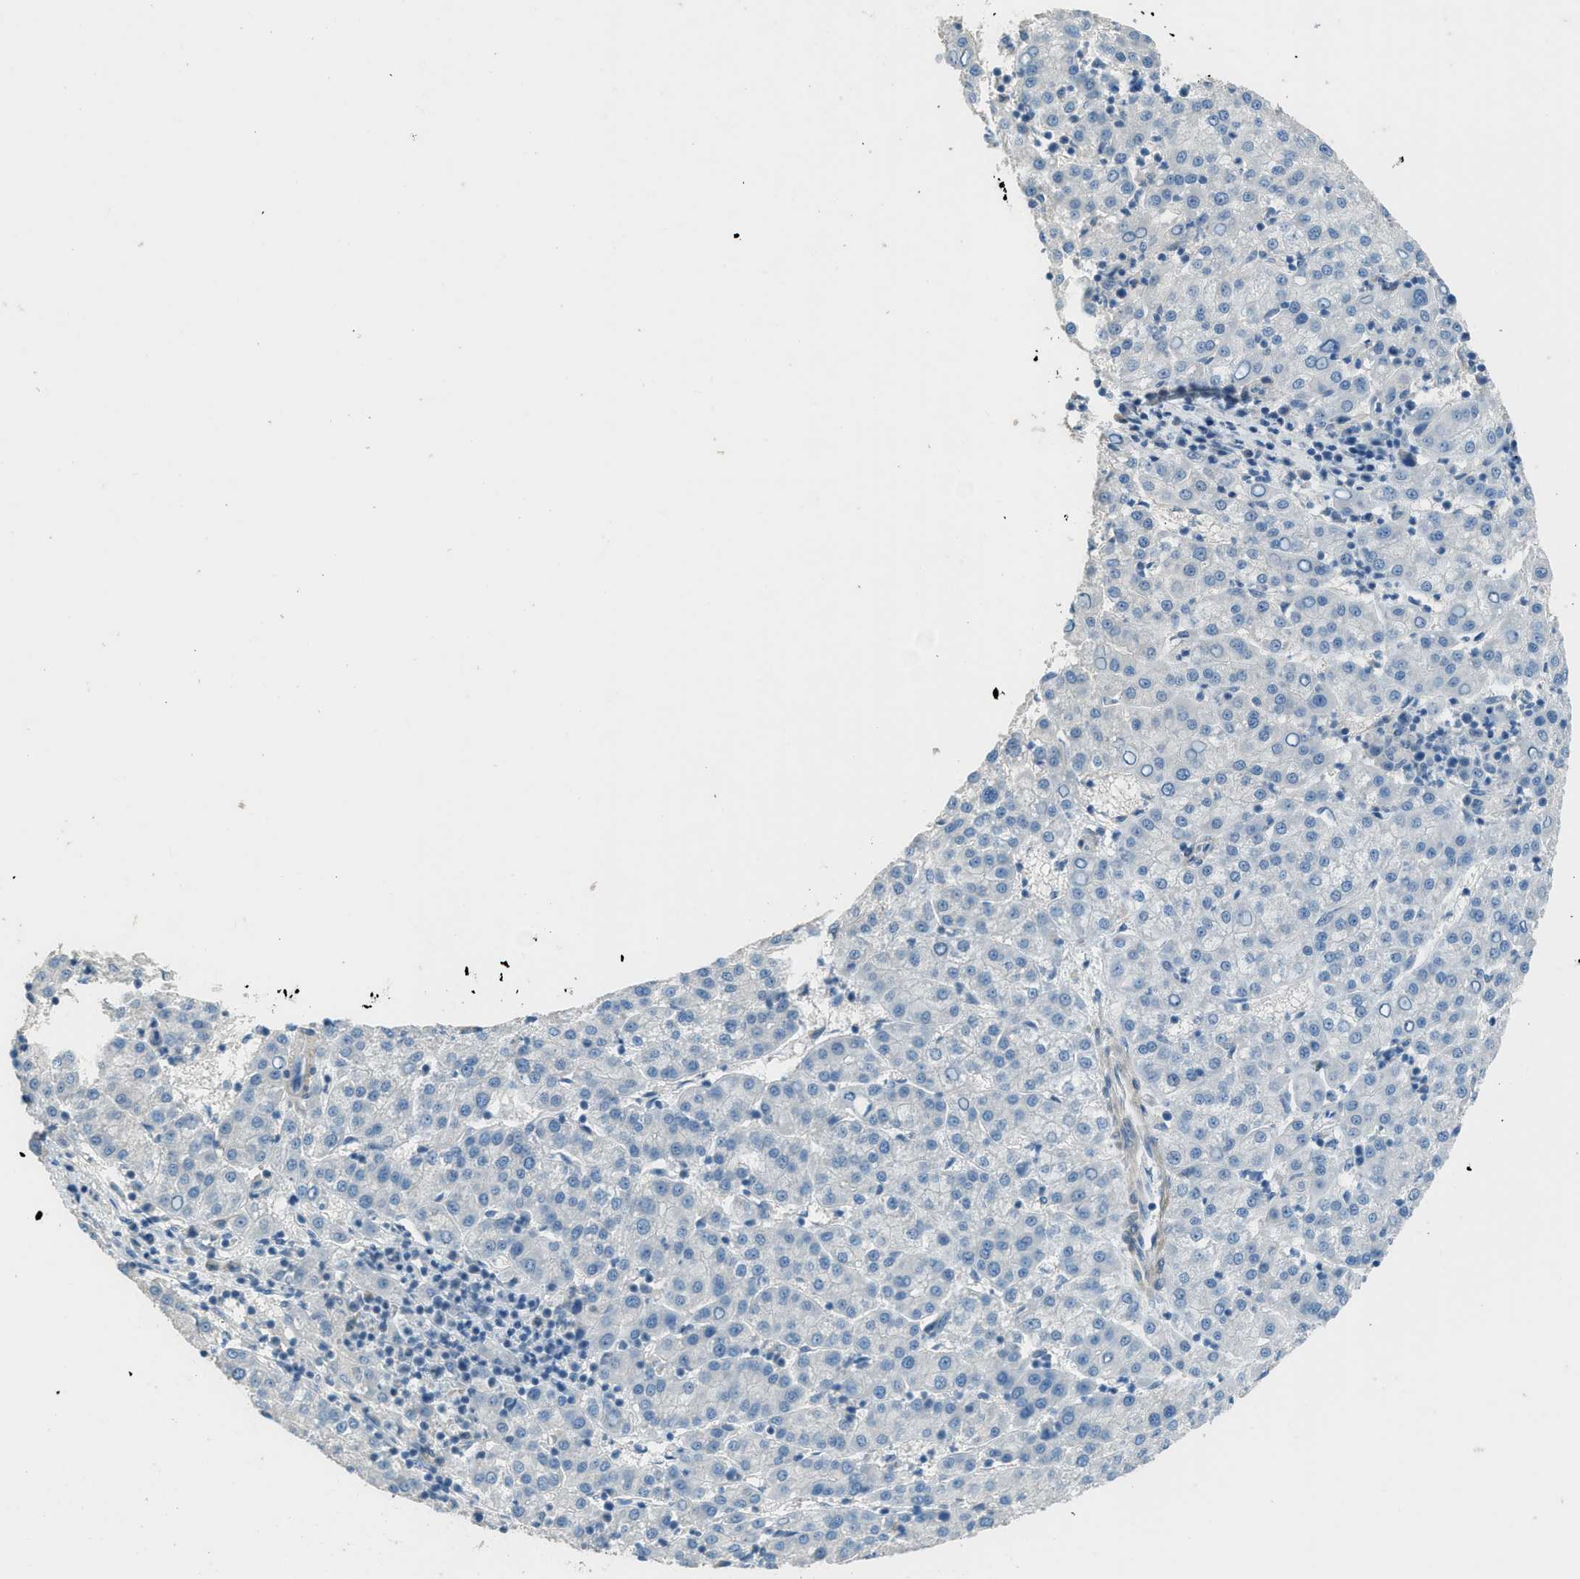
{"staining": {"intensity": "negative", "quantity": "none", "location": "none"}, "tissue": "liver cancer", "cell_type": "Tumor cells", "image_type": "cancer", "snomed": [{"axis": "morphology", "description": "Carcinoma, Hepatocellular, NOS"}, {"axis": "topography", "description": "Liver"}], "caption": "Human liver cancer stained for a protein using immunohistochemistry displays no staining in tumor cells.", "gene": "TIMD4", "patient": {"sex": "female", "age": 58}}